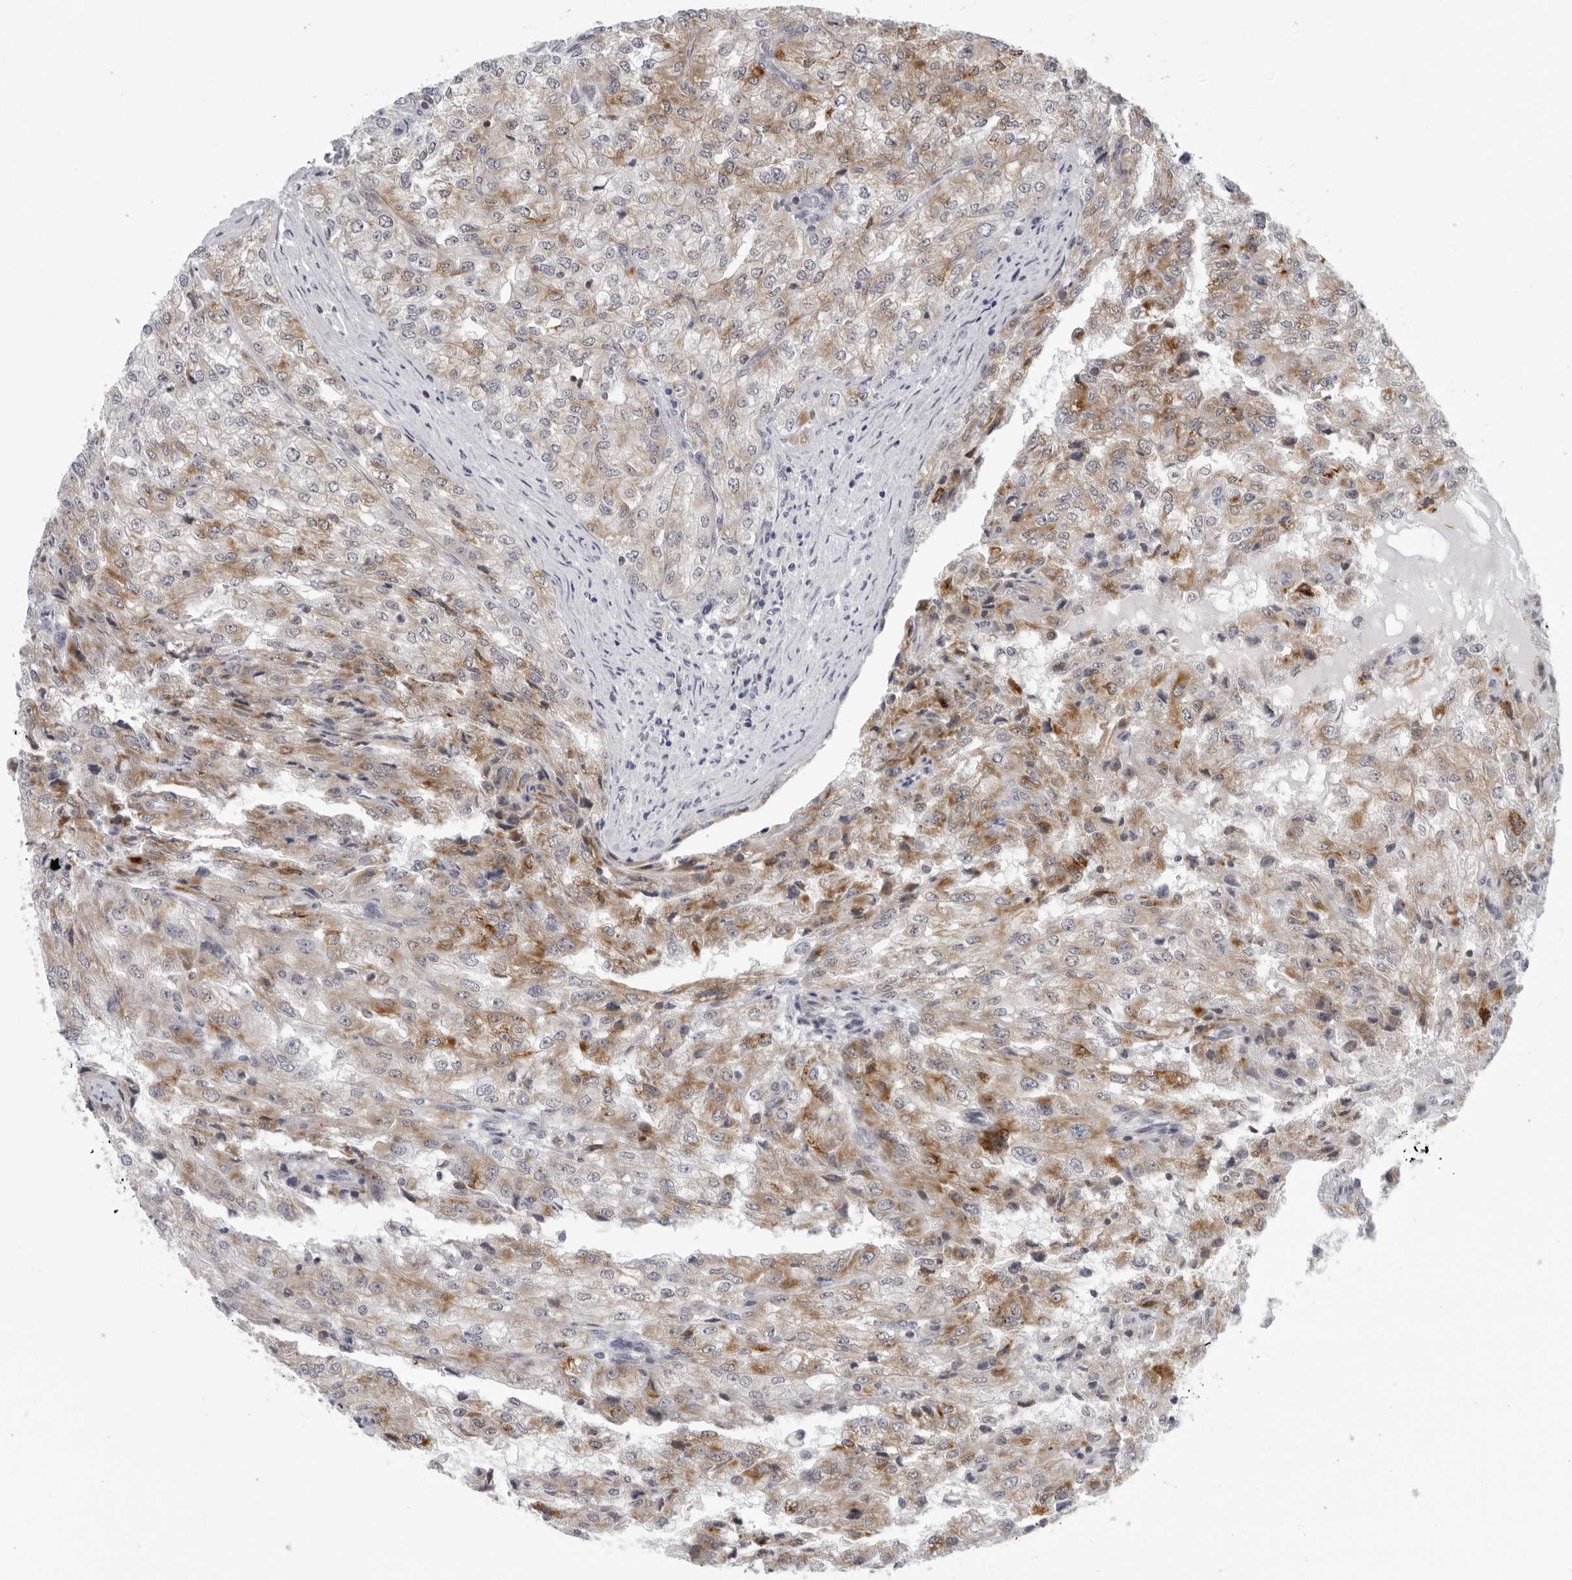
{"staining": {"intensity": "moderate", "quantity": "25%-75%", "location": "cytoplasmic/membranous"}, "tissue": "renal cancer", "cell_type": "Tumor cells", "image_type": "cancer", "snomed": [{"axis": "morphology", "description": "Adenocarcinoma, NOS"}, {"axis": "topography", "description": "Kidney"}], "caption": "Immunohistochemical staining of renal cancer exhibits medium levels of moderate cytoplasmic/membranous protein staining in about 25%-75% of tumor cells.", "gene": "CPT2", "patient": {"sex": "female", "age": 54}}